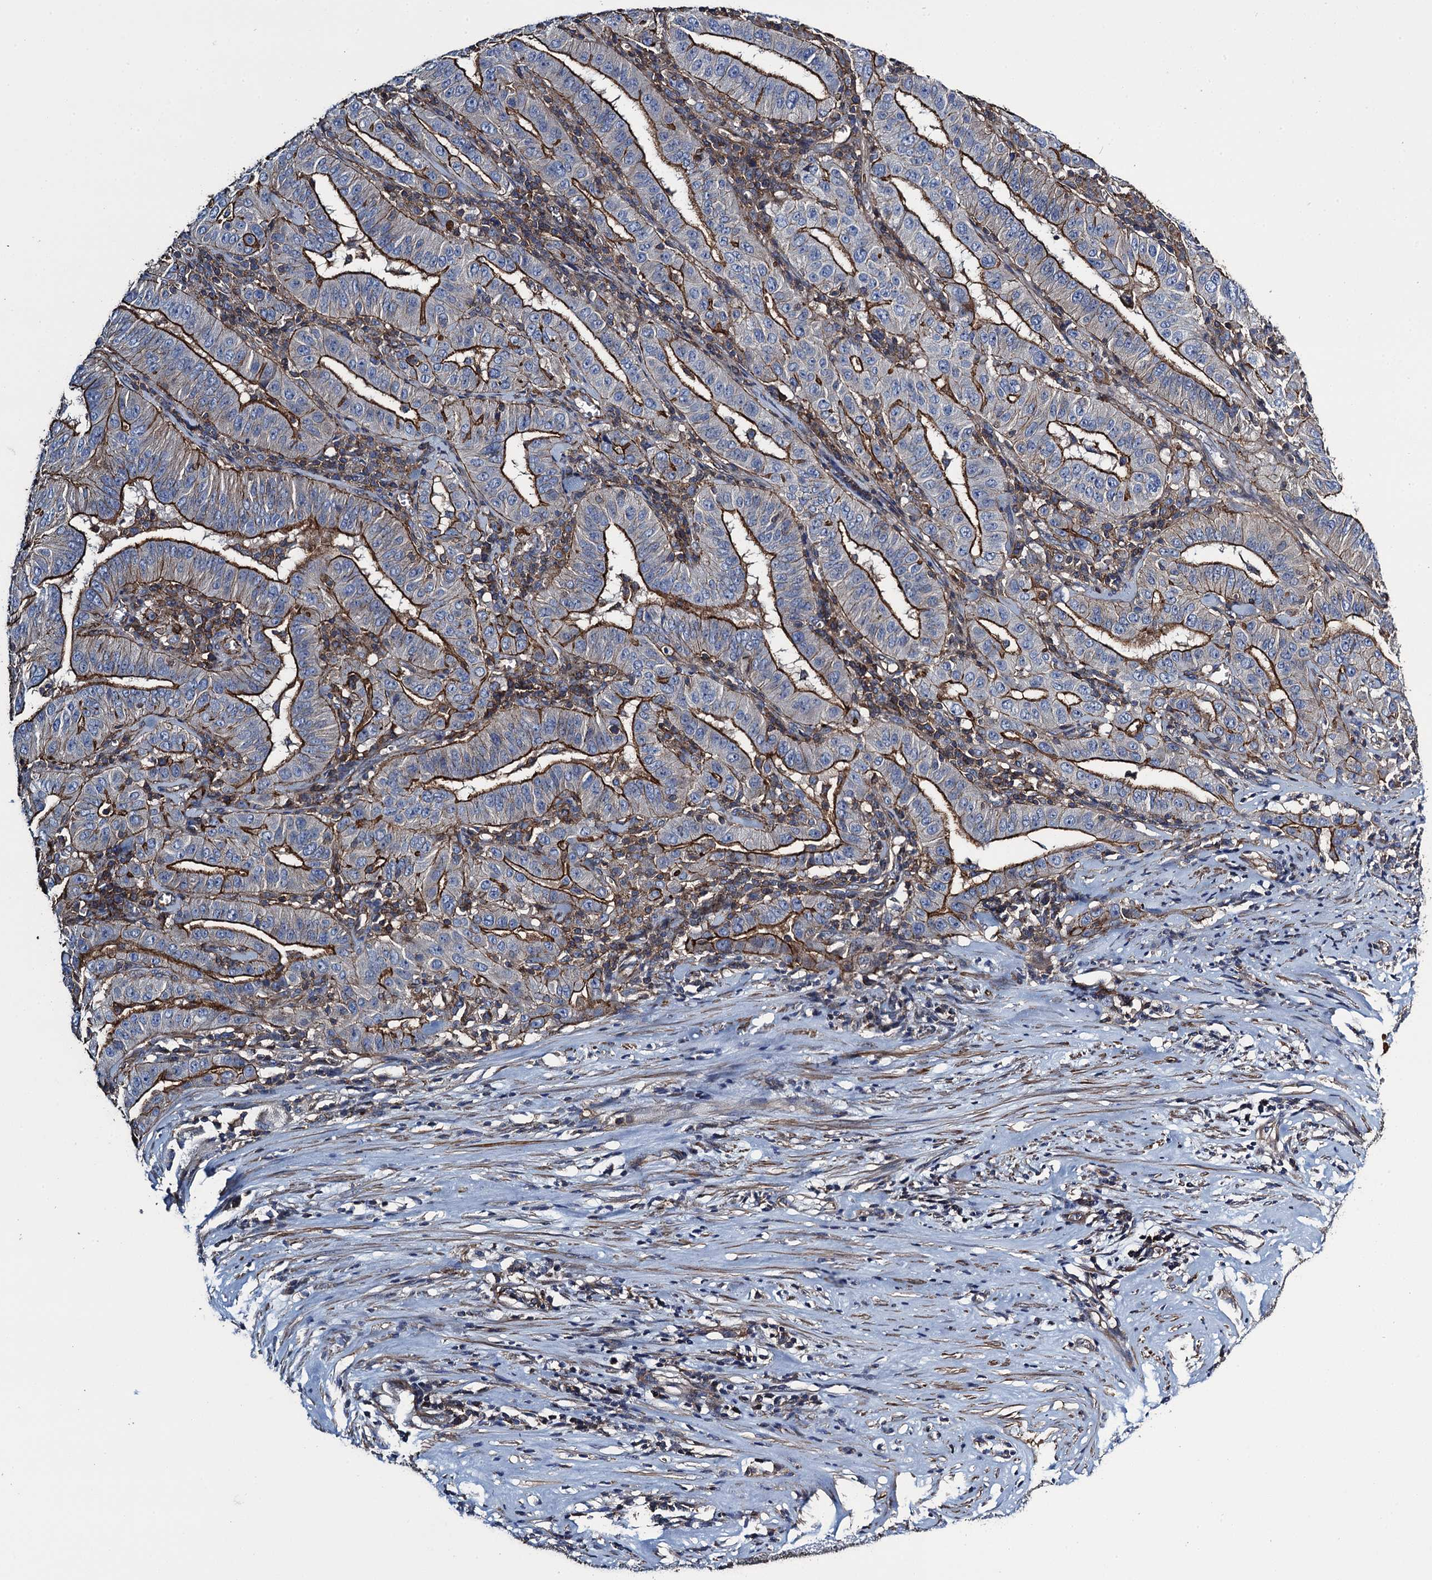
{"staining": {"intensity": "strong", "quantity": "25%-75%", "location": "cytoplasmic/membranous"}, "tissue": "pancreatic cancer", "cell_type": "Tumor cells", "image_type": "cancer", "snomed": [{"axis": "morphology", "description": "Adenocarcinoma, NOS"}, {"axis": "topography", "description": "Pancreas"}], "caption": "The histopathology image exhibits a brown stain indicating the presence of a protein in the cytoplasmic/membranous of tumor cells in pancreatic cancer (adenocarcinoma).", "gene": "PROSER2", "patient": {"sex": "male", "age": 63}}